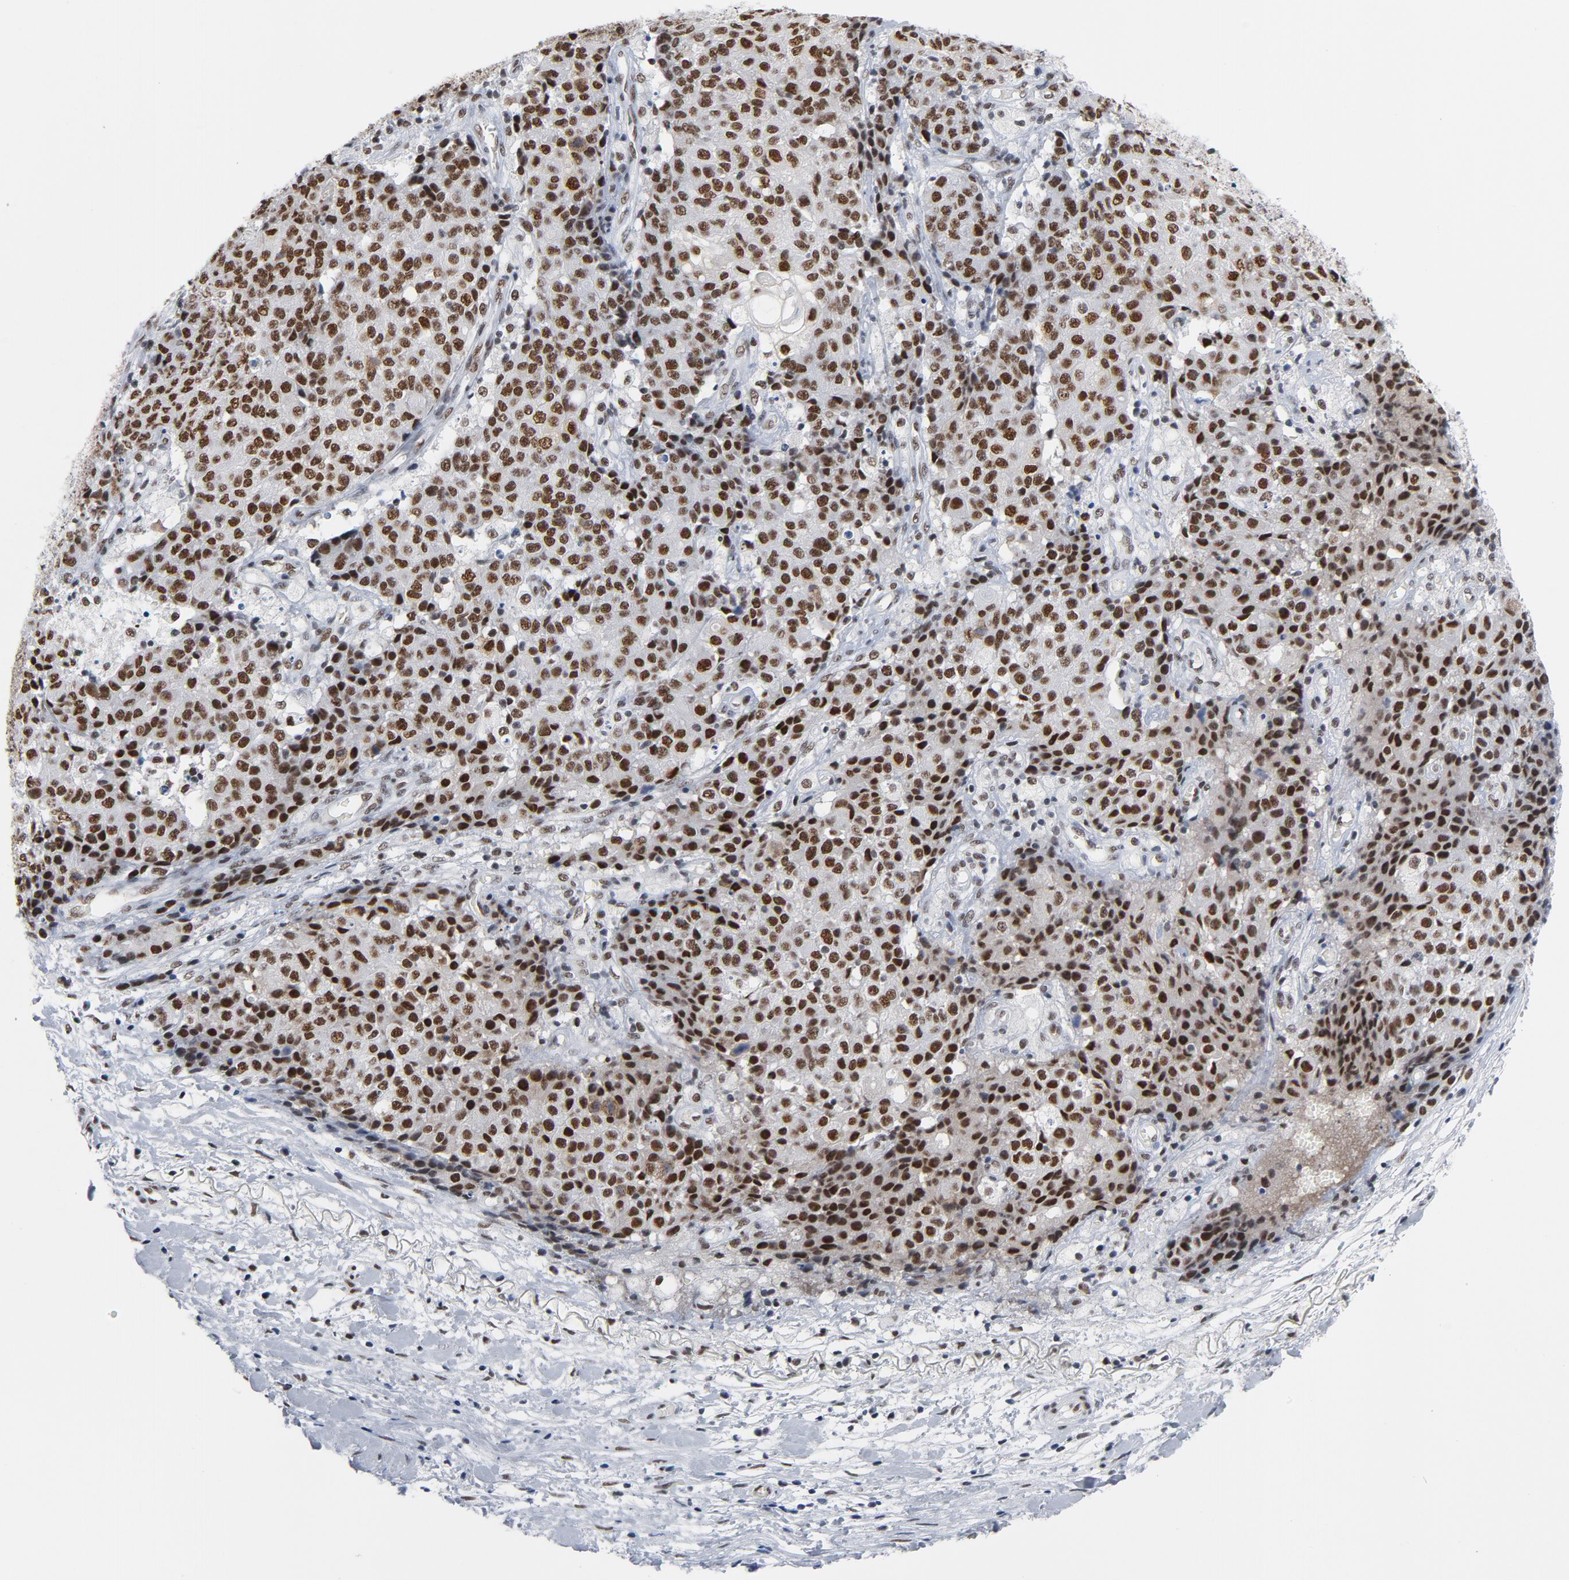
{"staining": {"intensity": "strong", "quantity": ">75%", "location": "nuclear"}, "tissue": "ovarian cancer", "cell_type": "Tumor cells", "image_type": "cancer", "snomed": [{"axis": "morphology", "description": "Carcinoma, endometroid"}, {"axis": "topography", "description": "Ovary"}], "caption": "Strong nuclear expression for a protein is present in approximately >75% of tumor cells of ovarian cancer (endometroid carcinoma) using immunohistochemistry (IHC).", "gene": "CSTF2", "patient": {"sex": "female", "age": 42}}